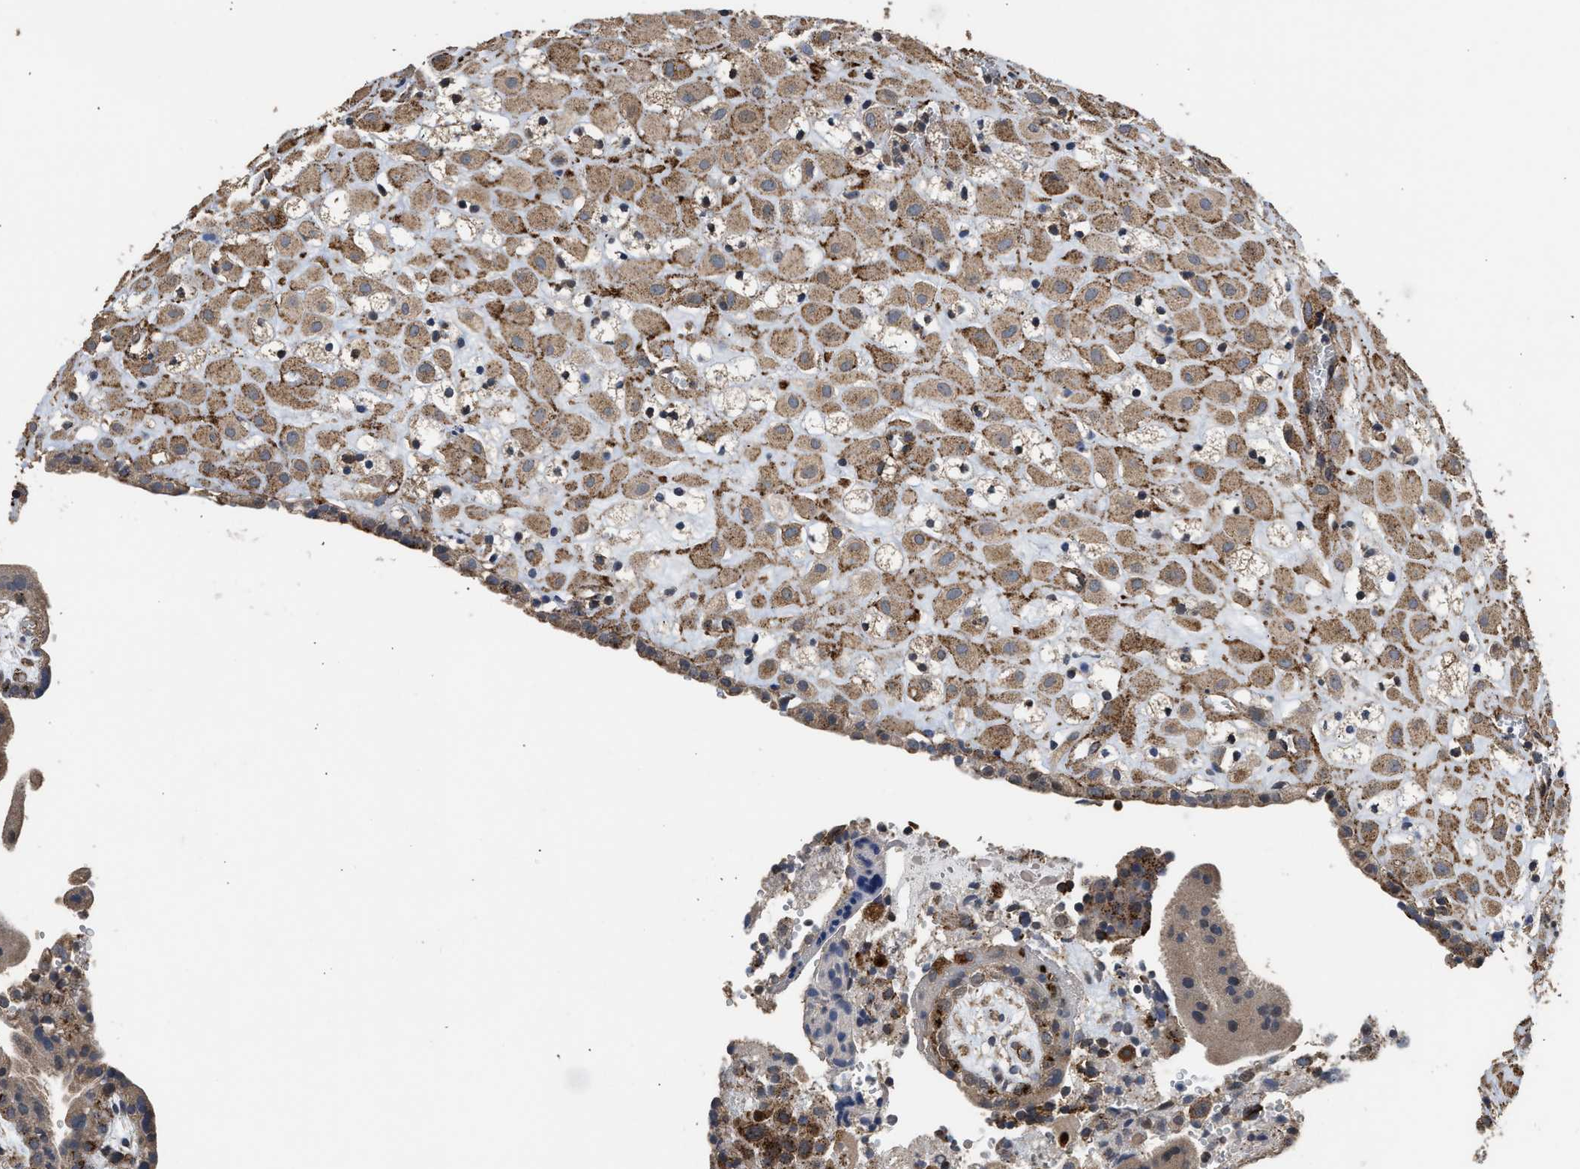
{"staining": {"intensity": "moderate", "quantity": ">75%", "location": "cytoplasmic/membranous"}, "tissue": "placenta", "cell_type": "Decidual cells", "image_type": "normal", "snomed": [{"axis": "morphology", "description": "Normal tissue, NOS"}, {"axis": "topography", "description": "Placenta"}], "caption": "Decidual cells display medium levels of moderate cytoplasmic/membranous staining in approximately >75% of cells in unremarkable placenta. (DAB IHC, brown staining for protein, blue staining for nuclei).", "gene": "CTSV", "patient": {"sex": "female", "age": 18}}